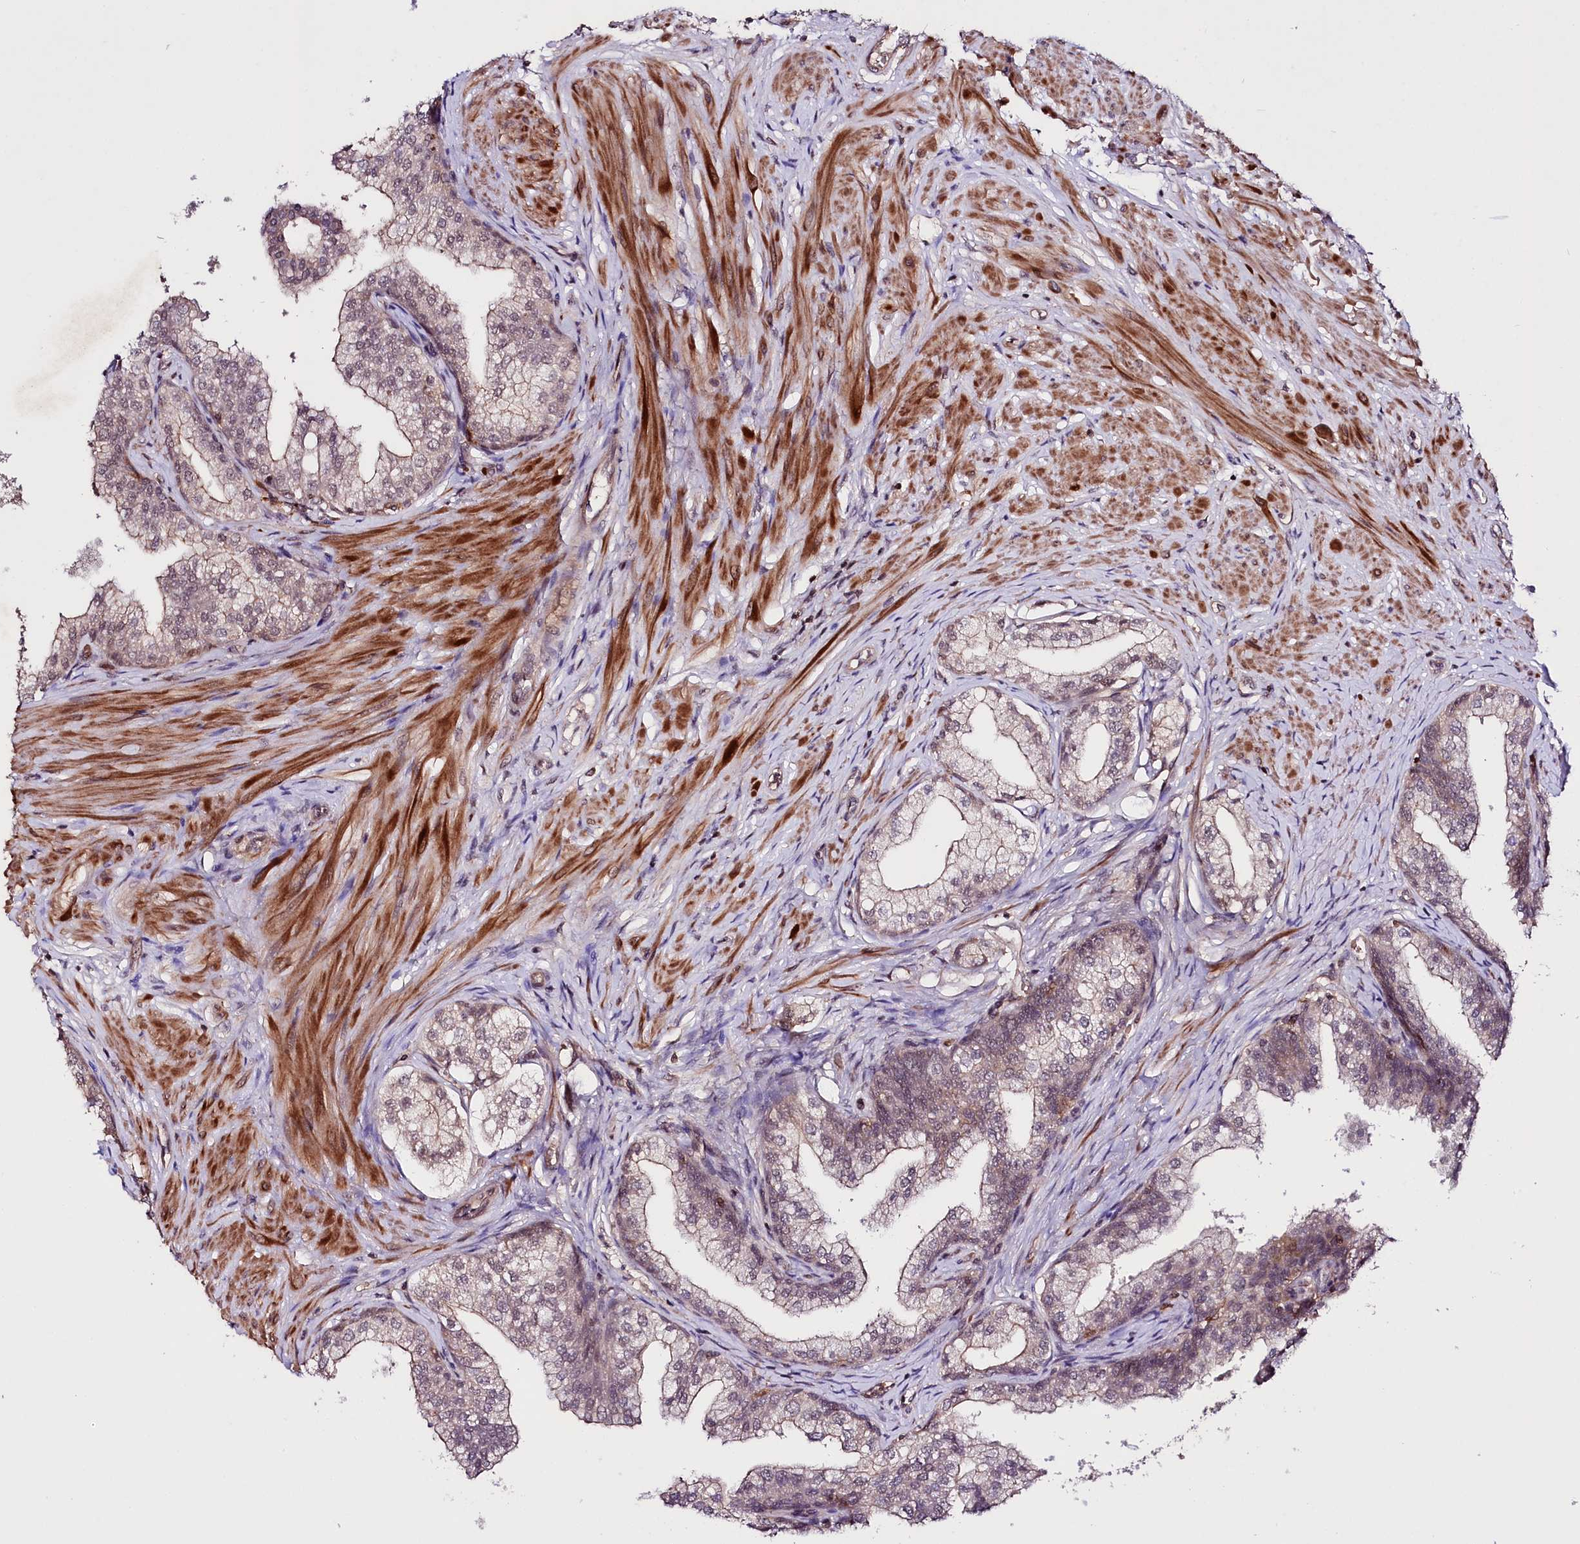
{"staining": {"intensity": "moderate", "quantity": "25%-75%", "location": "cytoplasmic/membranous"}, "tissue": "prostate", "cell_type": "Glandular cells", "image_type": "normal", "snomed": [{"axis": "morphology", "description": "Normal tissue, NOS"}, {"axis": "topography", "description": "Prostate"}], "caption": "This is an image of immunohistochemistry staining of unremarkable prostate, which shows moderate staining in the cytoplasmic/membranous of glandular cells.", "gene": "TAFAZZIN", "patient": {"sex": "male", "age": 60}}